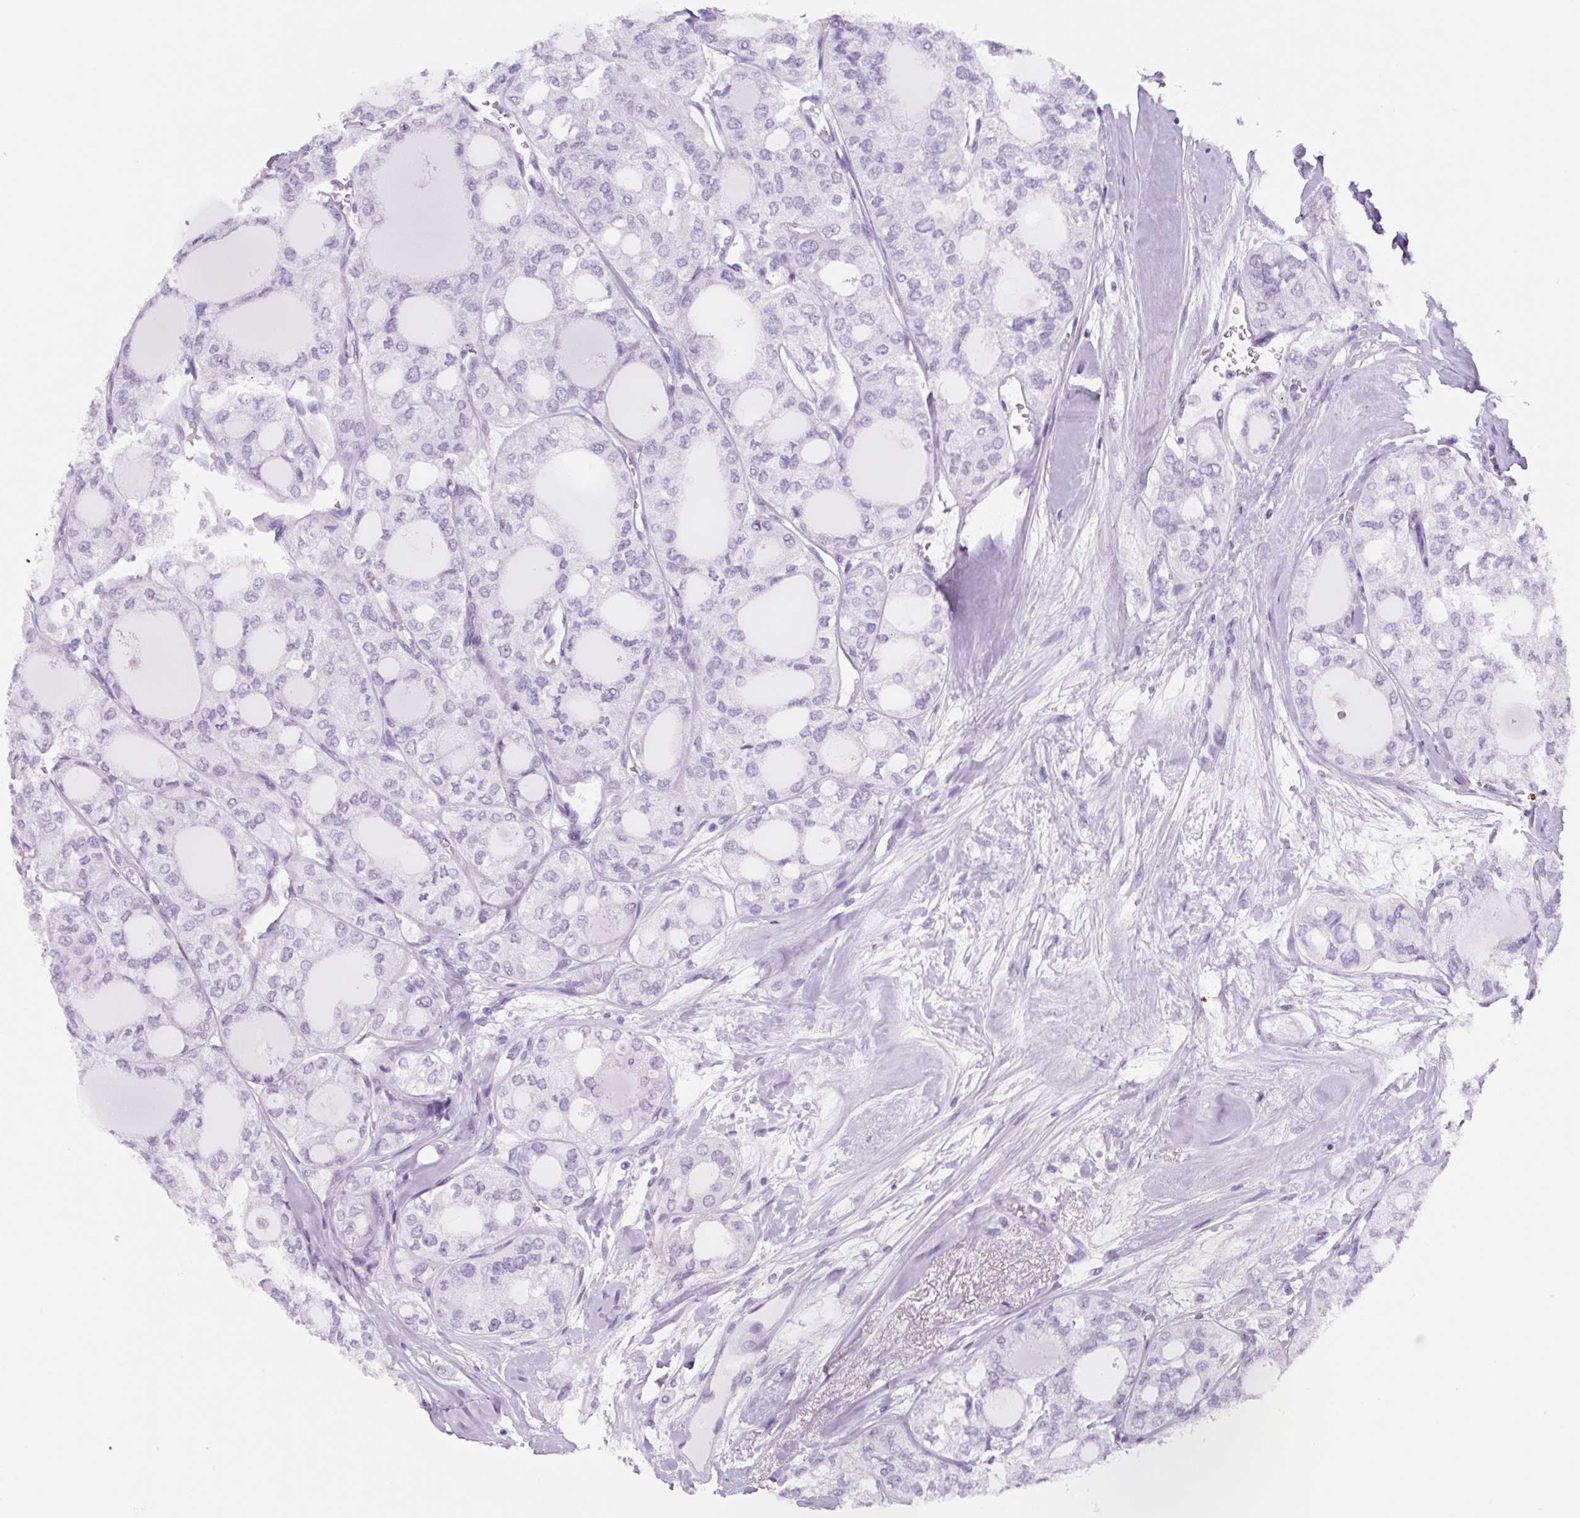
{"staining": {"intensity": "negative", "quantity": "none", "location": "none"}, "tissue": "thyroid cancer", "cell_type": "Tumor cells", "image_type": "cancer", "snomed": [{"axis": "morphology", "description": "Follicular adenoma carcinoma, NOS"}, {"axis": "topography", "description": "Thyroid gland"}], "caption": "Human follicular adenoma carcinoma (thyroid) stained for a protein using immunohistochemistry reveals no expression in tumor cells.", "gene": "TNFRSF8", "patient": {"sex": "male", "age": 75}}